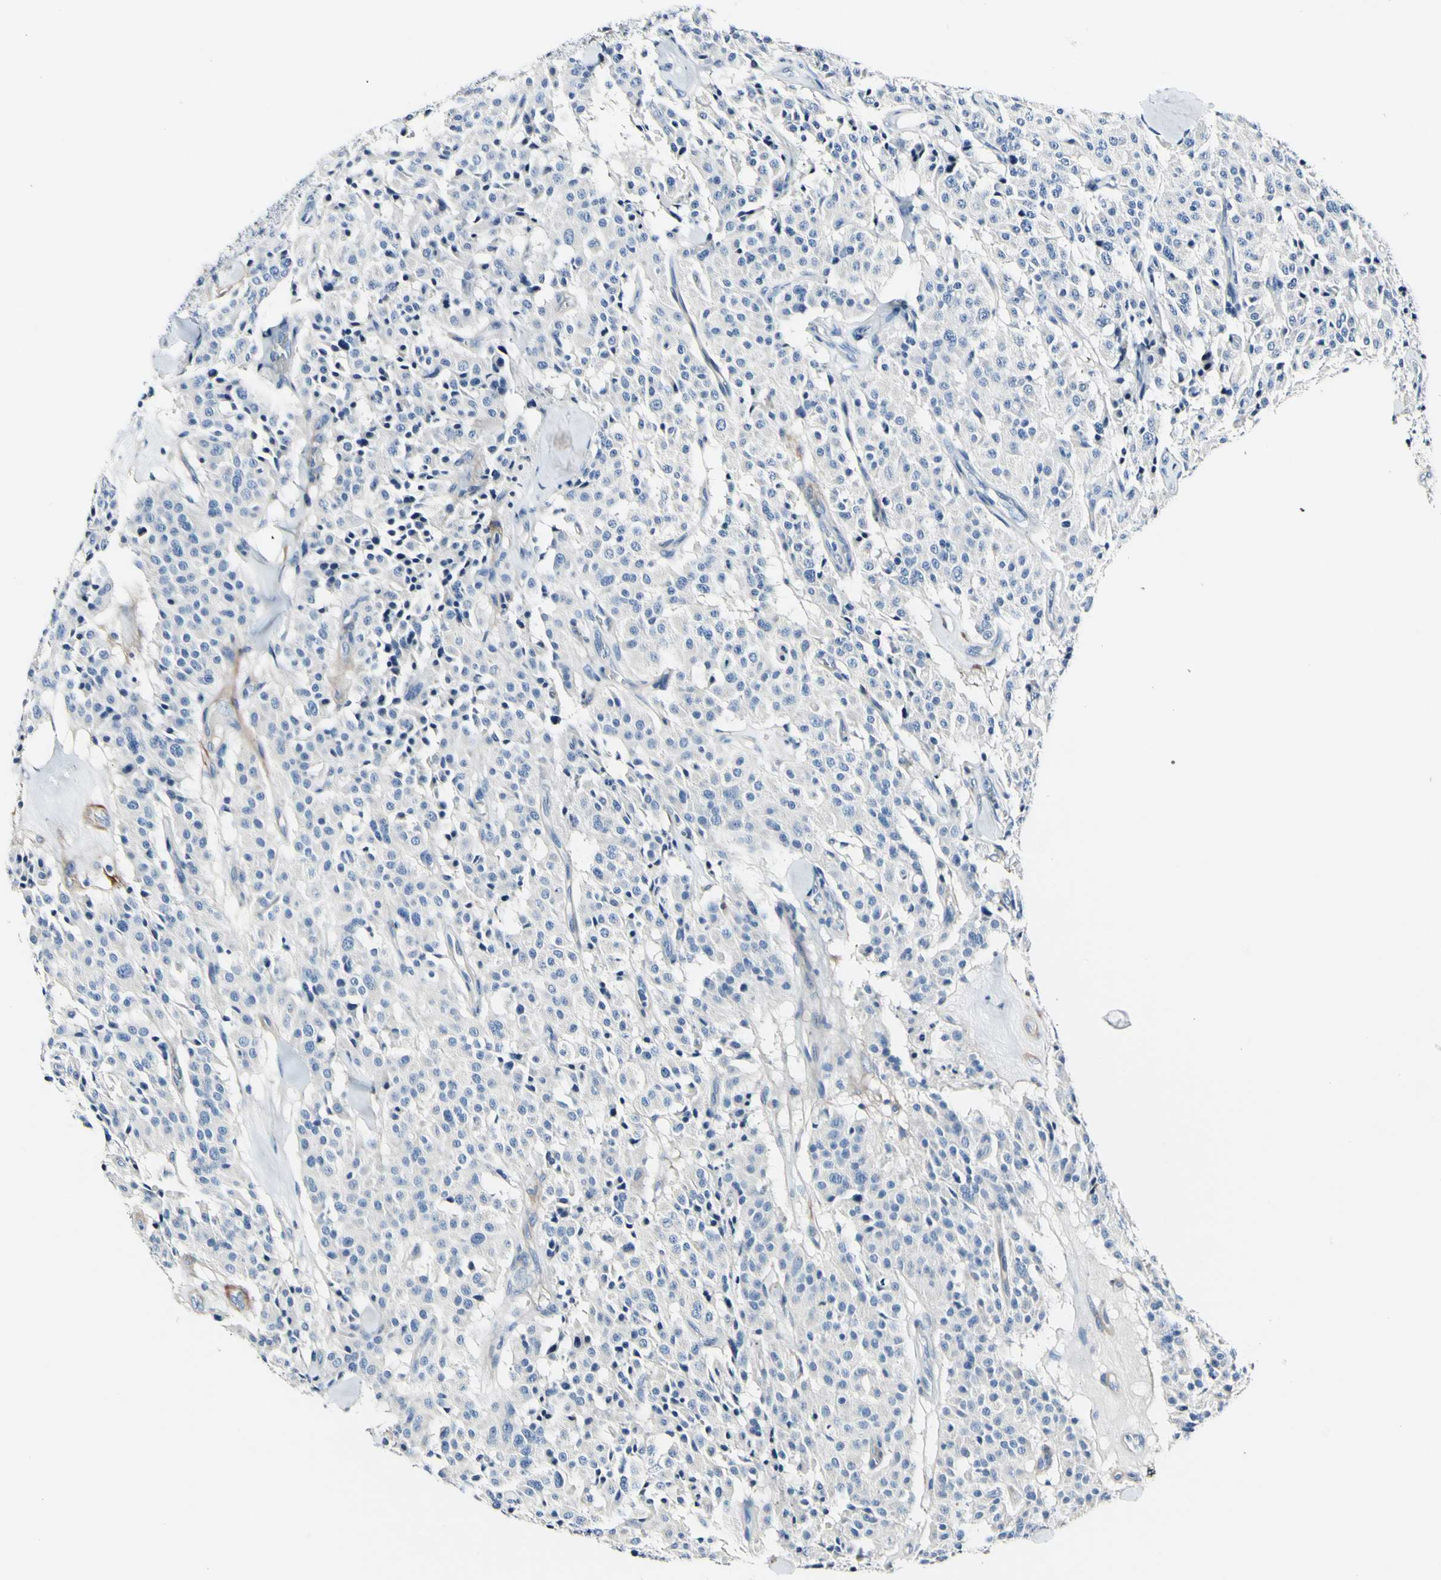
{"staining": {"intensity": "negative", "quantity": "none", "location": "none"}, "tissue": "carcinoid", "cell_type": "Tumor cells", "image_type": "cancer", "snomed": [{"axis": "morphology", "description": "Carcinoid, malignant, NOS"}, {"axis": "topography", "description": "Lung"}], "caption": "Immunohistochemistry micrograph of neoplastic tissue: human carcinoid stained with DAB (3,3'-diaminobenzidine) reveals no significant protein staining in tumor cells.", "gene": "COL6A3", "patient": {"sex": "male", "age": 30}}